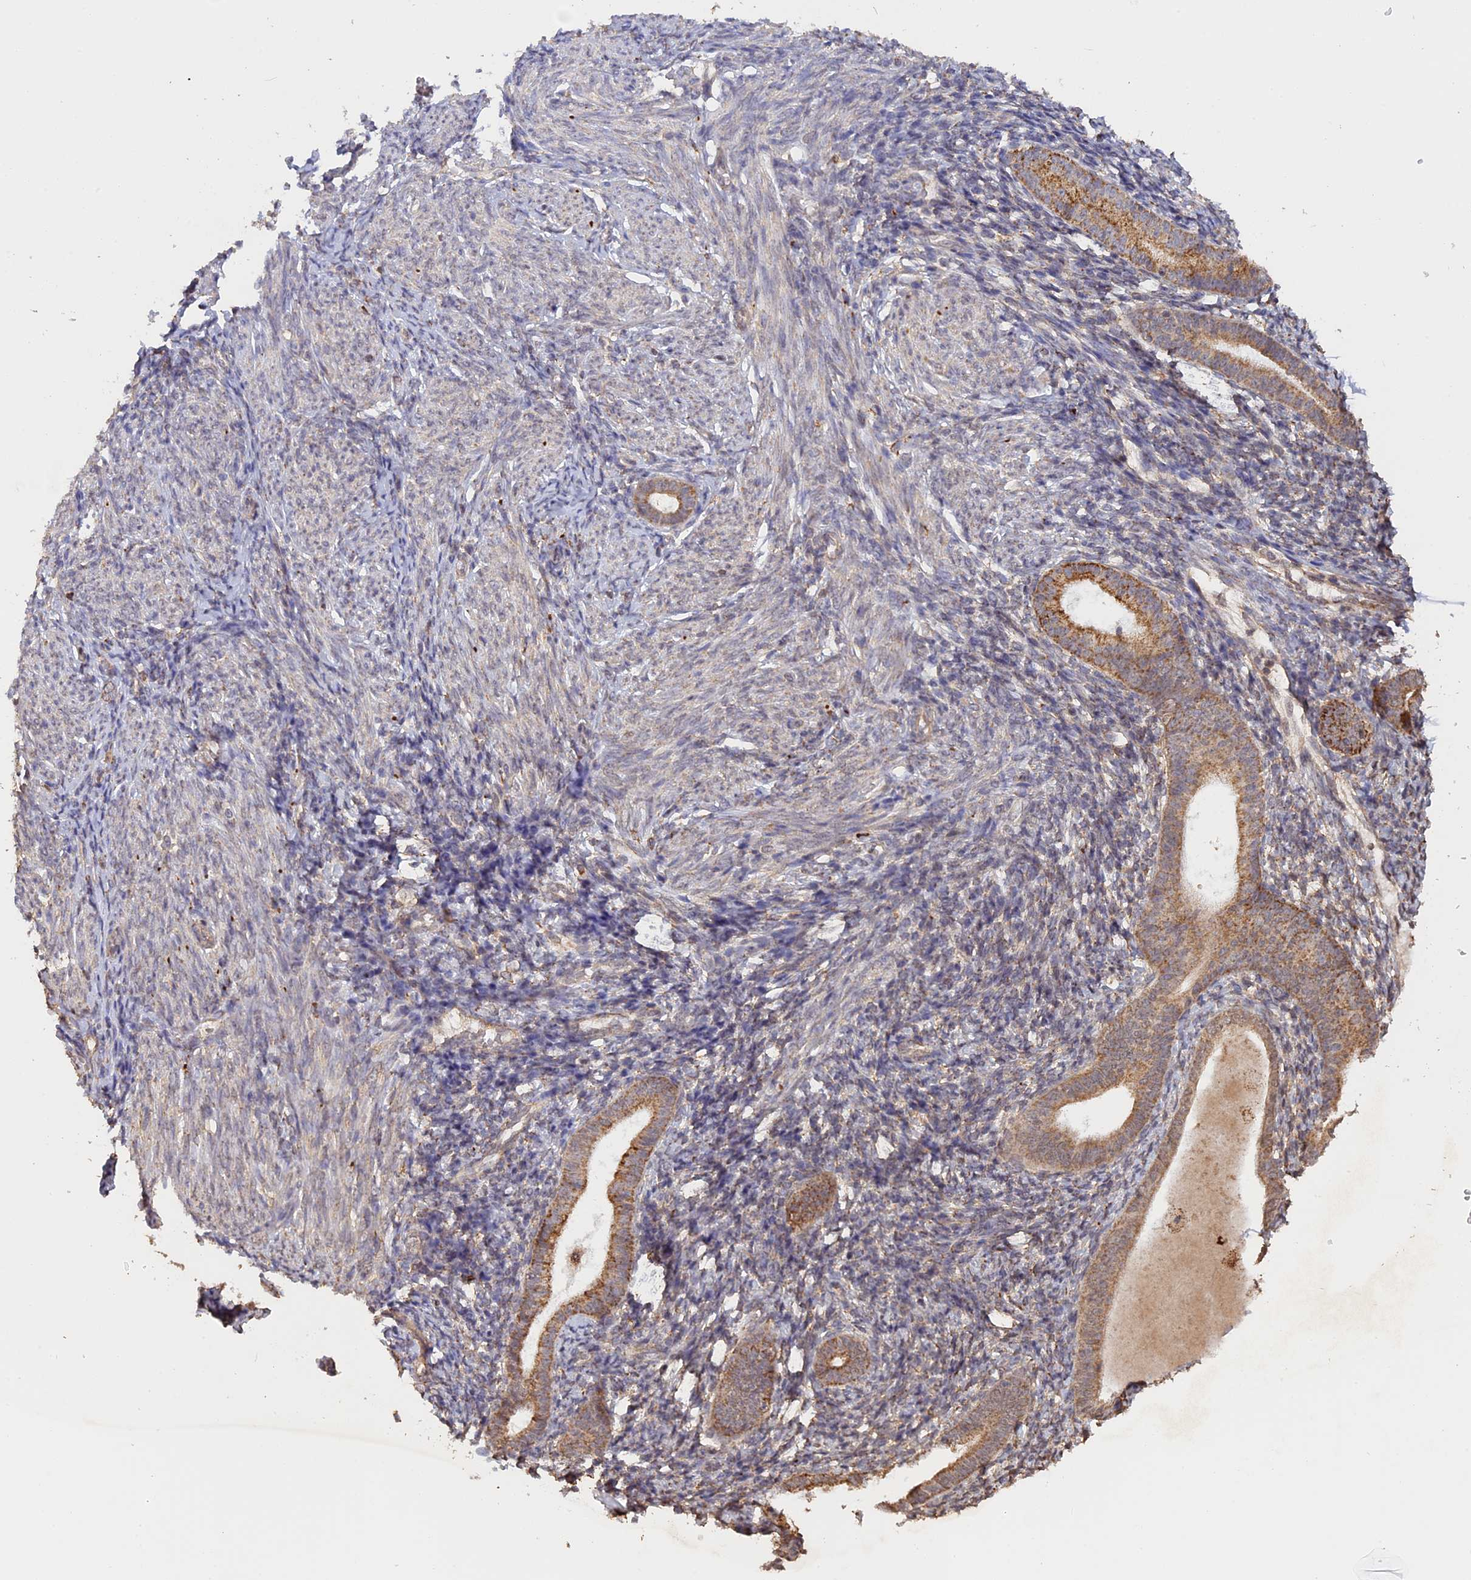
{"staining": {"intensity": "weak", "quantity": "25%-75%", "location": "cytoplasmic/membranous"}, "tissue": "endometrium", "cell_type": "Cells in endometrial stroma", "image_type": "normal", "snomed": [{"axis": "morphology", "description": "Normal tissue, NOS"}, {"axis": "morphology", "description": "Adenocarcinoma, NOS"}, {"axis": "topography", "description": "Endometrium"}], "caption": "A high-resolution micrograph shows immunohistochemistry (IHC) staining of unremarkable endometrium, which displays weak cytoplasmic/membranous staining in approximately 25%-75% of cells in endometrial stroma.", "gene": "FAM210B", "patient": {"sex": "female", "age": 57}}